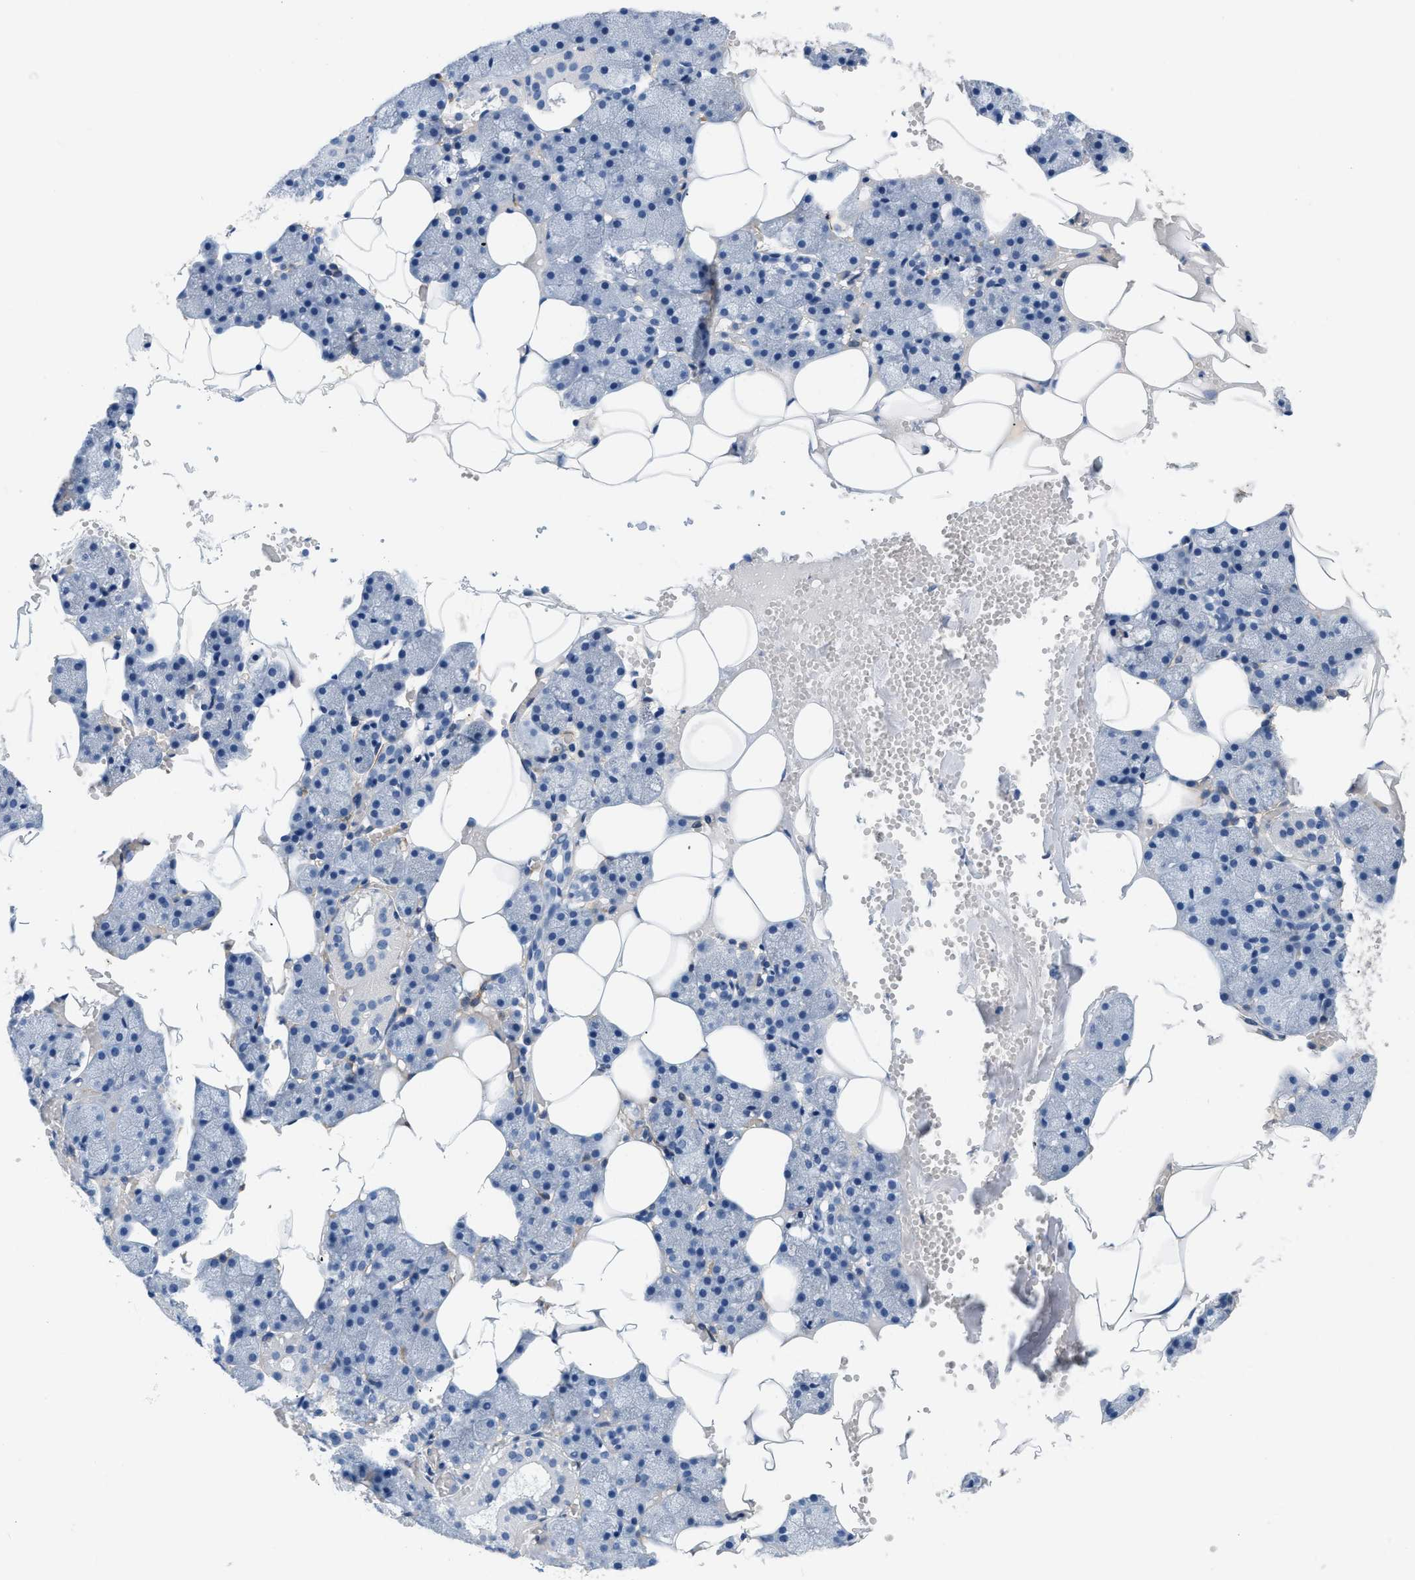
{"staining": {"intensity": "negative", "quantity": "none", "location": "none"}, "tissue": "salivary gland", "cell_type": "Glandular cells", "image_type": "normal", "snomed": [{"axis": "morphology", "description": "Normal tissue, NOS"}, {"axis": "topography", "description": "Salivary gland"}], "caption": "Immunohistochemical staining of unremarkable human salivary gland displays no significant staining in glandular cells.", "gene": "PDGFRB", "patient": {"sex": "male", "age": 62}}